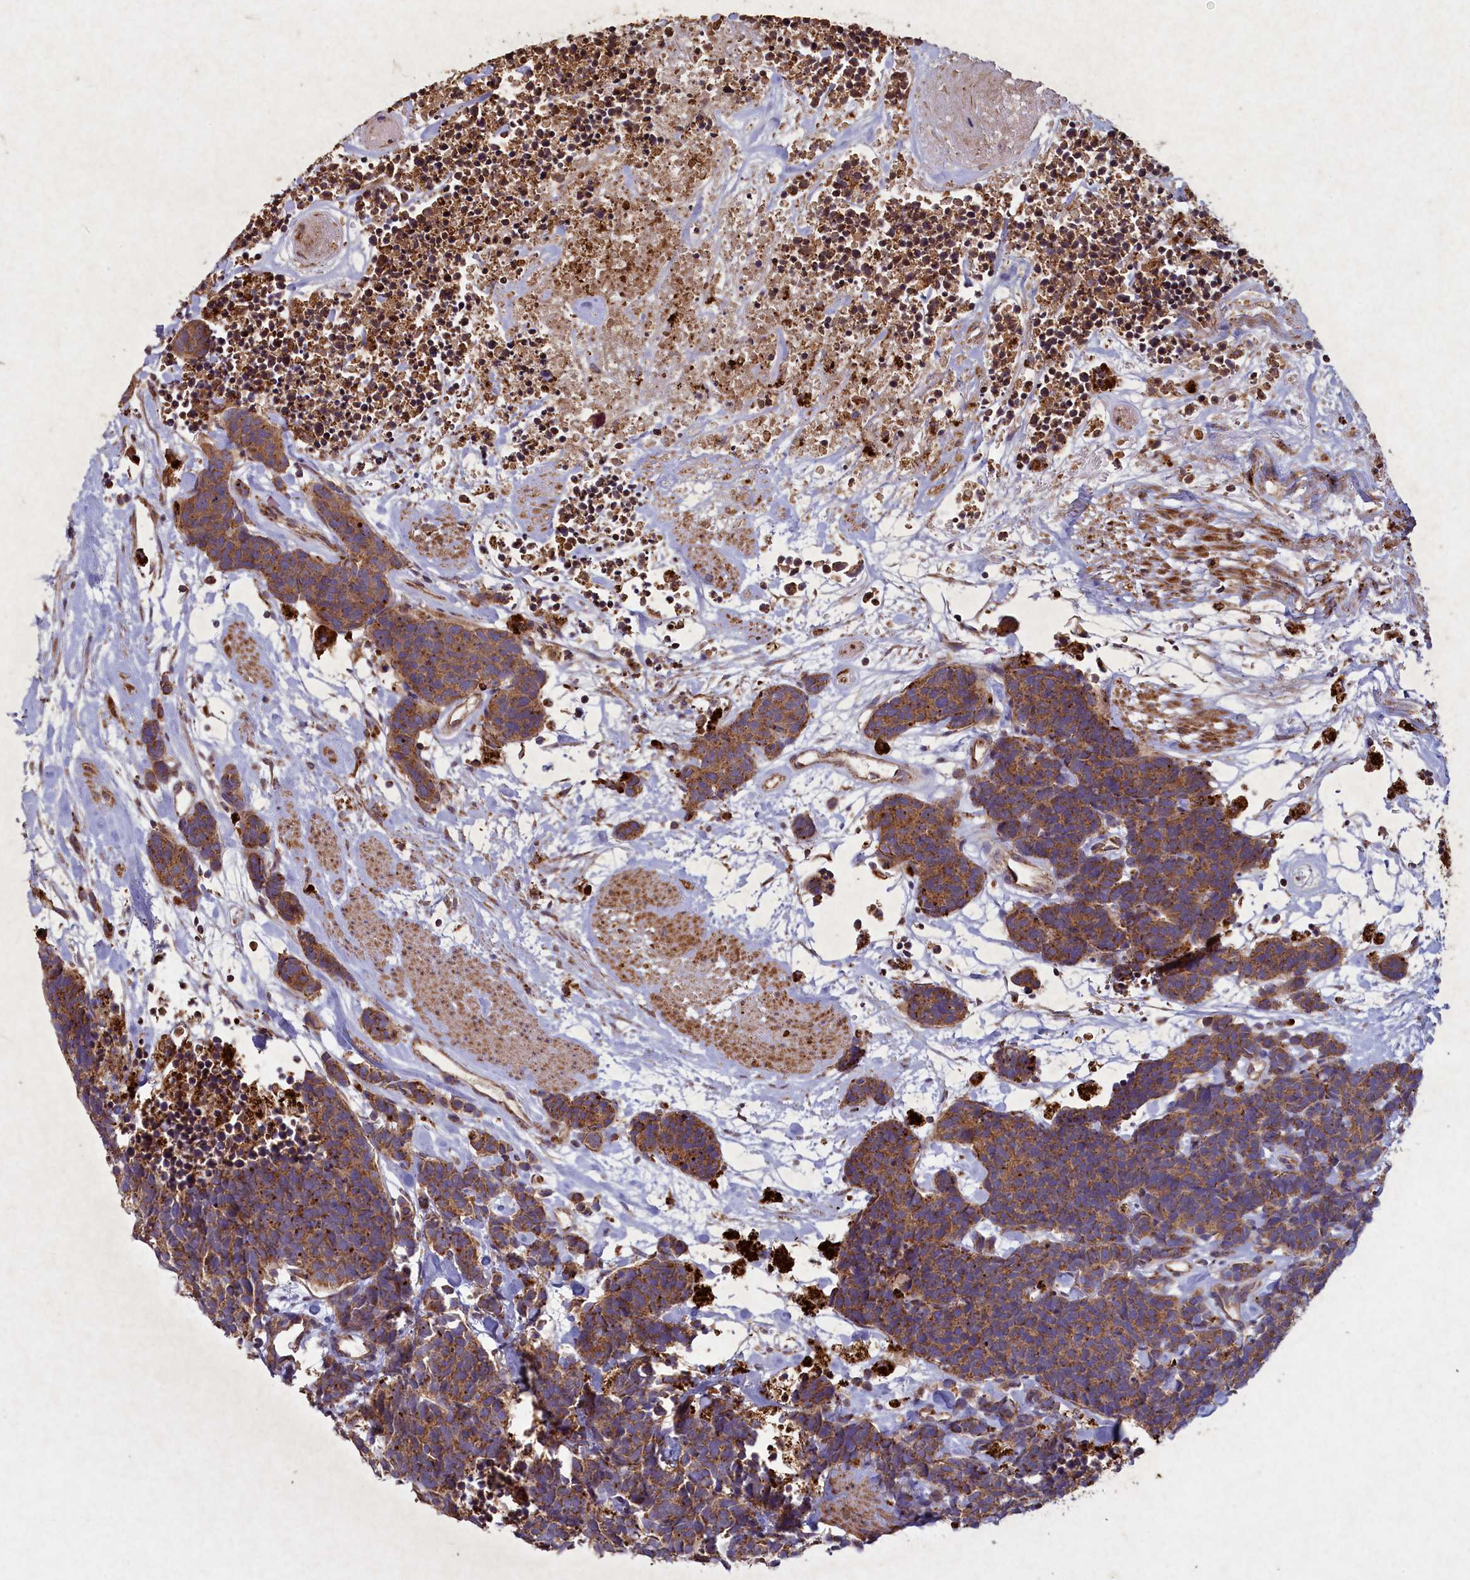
{"staining": {"intensity": "moderate", "quantity": ">75%", "location": "cytoplasmic/membranous"}, "tissue": "carcinoid", "cell_type": "Tumor cells", "image_type": "cancer", "snomed": [{"axis": "morphology", "description": "Carcinoma, NOS"}, {"axis": "morphology", "description": "Carcinoid, malignant, NOS"}, {"axis": "topography", "description": "Urinary bladder"}], "caption": "Immunohistochemistry (IHC) (DAB (3,3'-diaminobenzidine)) staining of human carcinoma shows moderate cytoplasmic/membranous protein expression in approximately >75% of tumor cells.", "gene": "CIAO2B", "patient": {"sex": "male", "age": 57}}